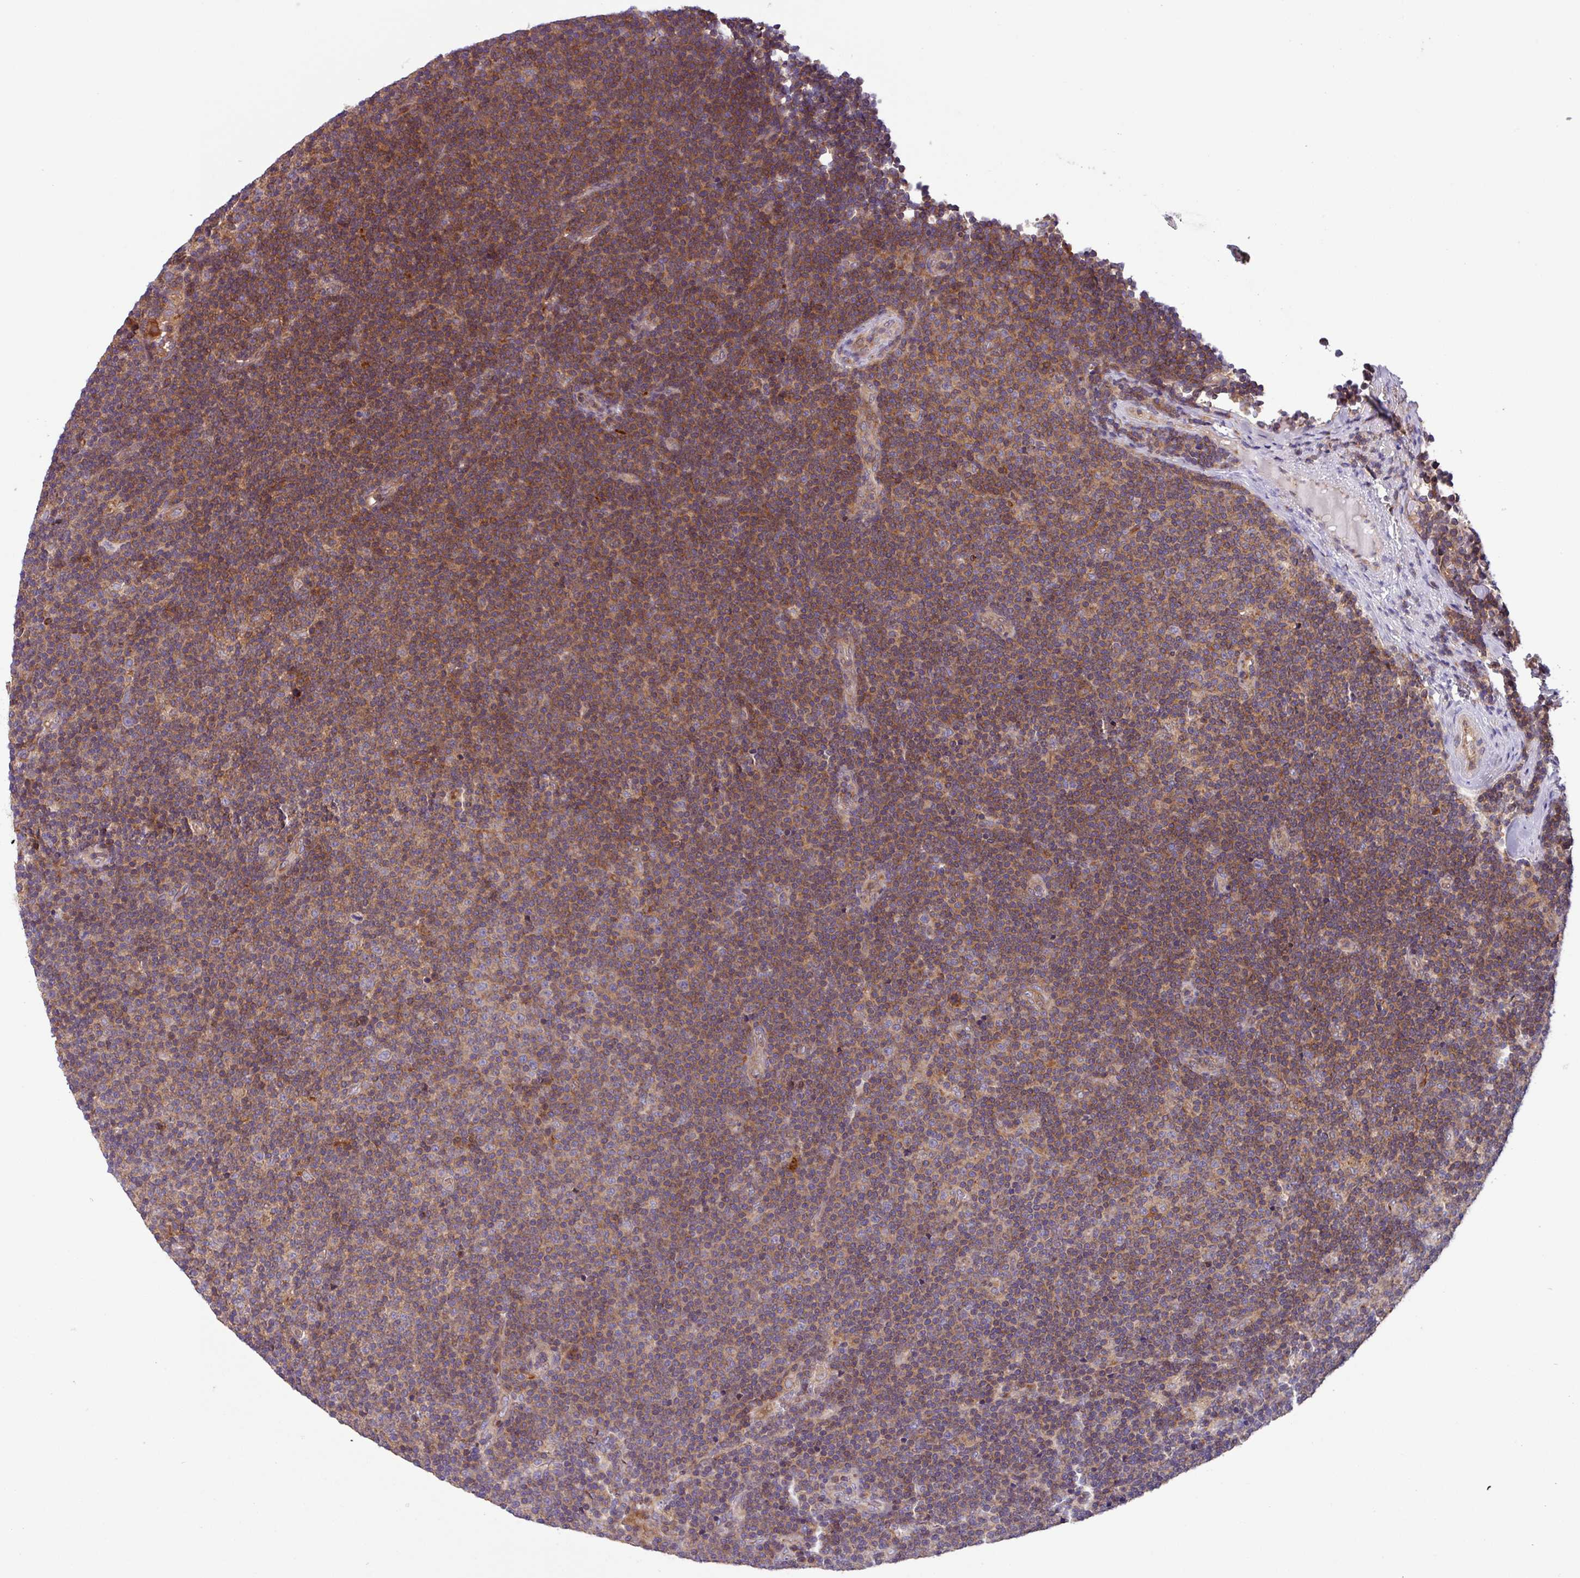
{"staining": {"intensity": "moderate", "quantity": "25%-75%", "location": "cytoplasmic/membranous"}, "tissue": "lymphoma", "cell_type": "Tumor cells", "image_type": "cancer", "snomed": [{"axis": "morphology", "description": "Malignant lymphoma, non-Hodgkin's type, Low grade"}, {"axis": "topography", "description": "Lymph node"}], "caption": "Low-grade malignant lymphoma, non-Hodgkin's type was stained to show a protein in brown. There is medium levels of moderate cytoplasmic/membranous expression in approximately 25%-75% of tumor cells.", "gene": "PLEKHD1", "patient": {"sex": "male", "age": 48}}